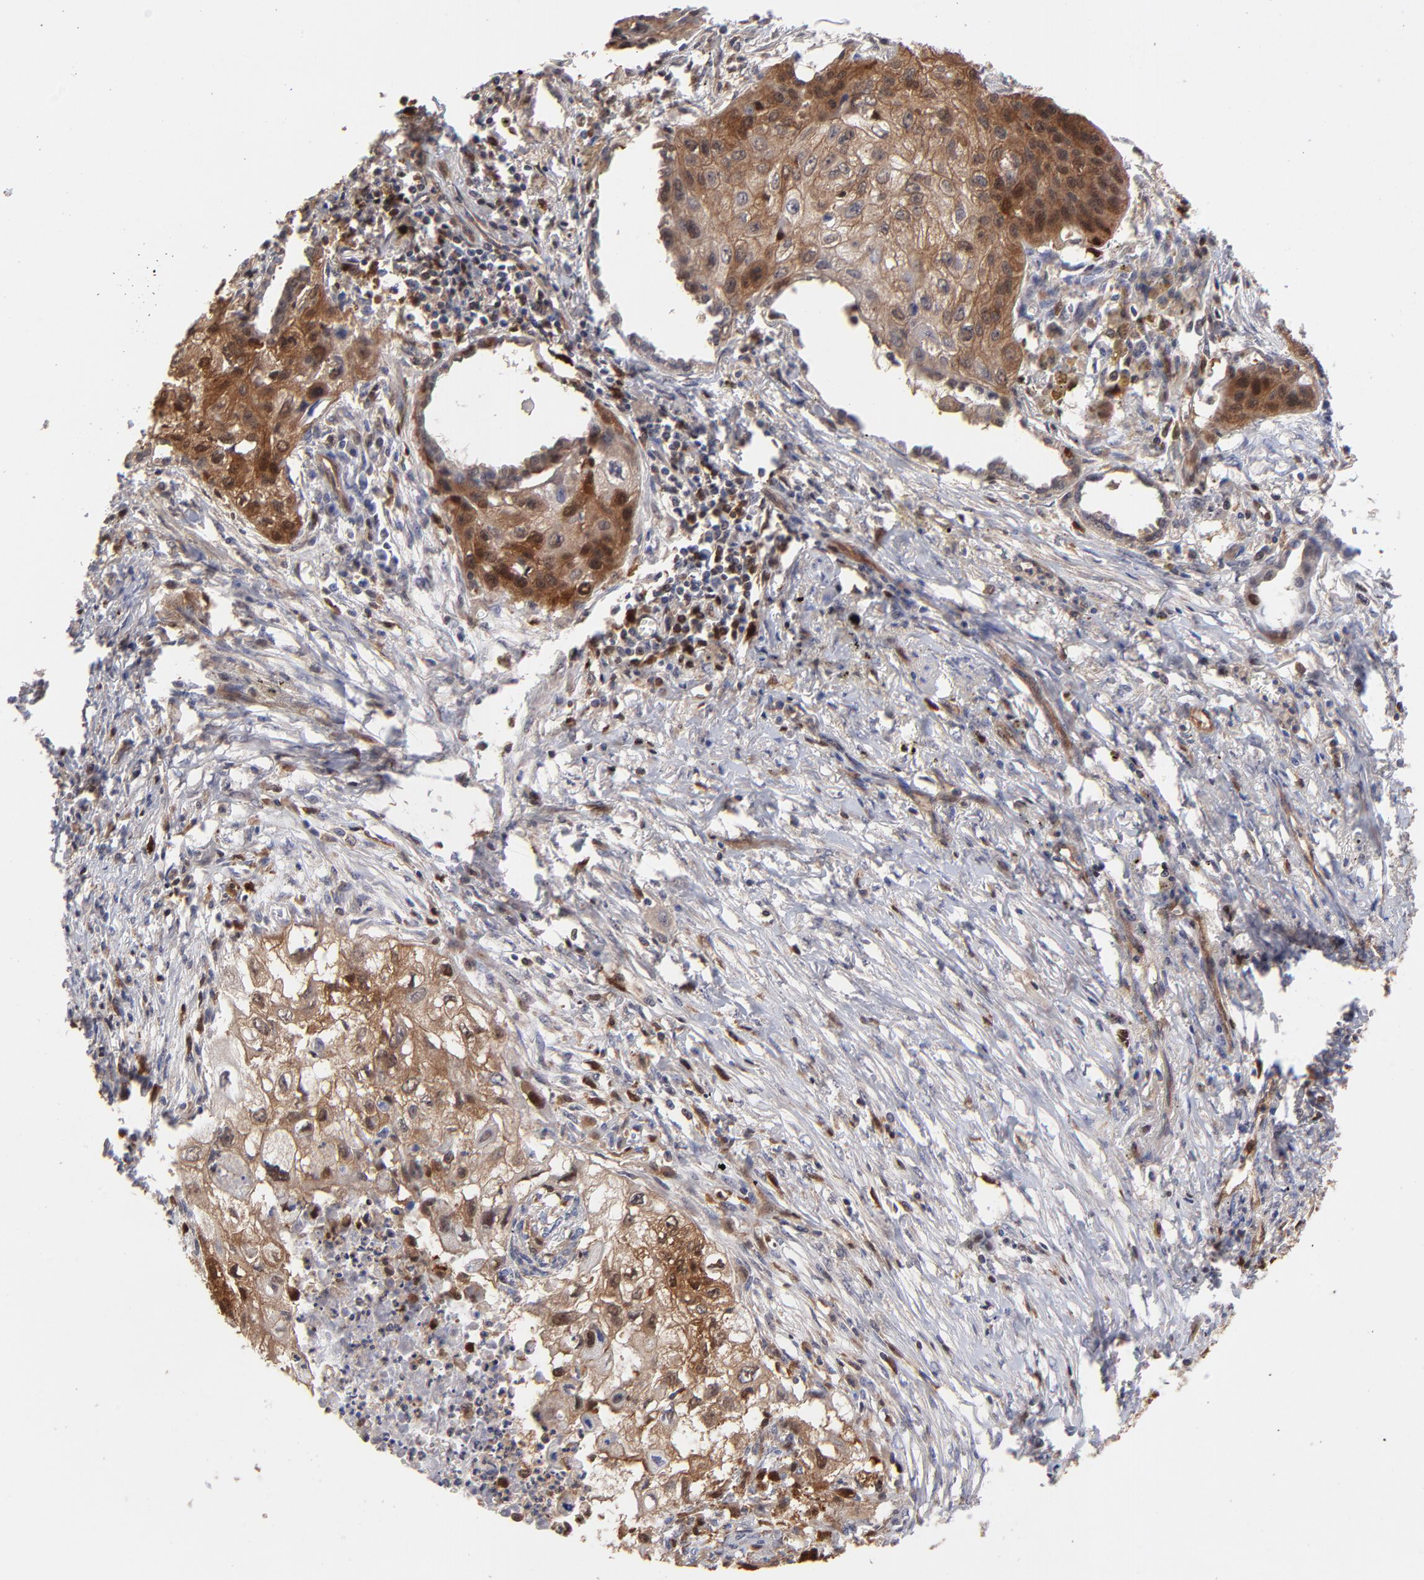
{"staining": {"intensity": "moderate", "quantity": "25%-75%", "location": "cytoplasmic/membranous,nuclear"}, "tissue": "lung cancer", "cell_type": "Tumor cells", "image_type": "cancer", "snomed": [{"axis": "morphology", "description": "Squamous cell carcinoma, NOS"}, {"axis": "topography", "description": "Lung"}], "caption": "Squamous cell carcinoma (lung) stained for a protein (brown) displays moderate cytoplasmic/membranous and nuclear positive positivity in about 25%-75% of tumor cells.", "gene": "DCTPP1", "patient": {"sex": "male", "age": 71}}